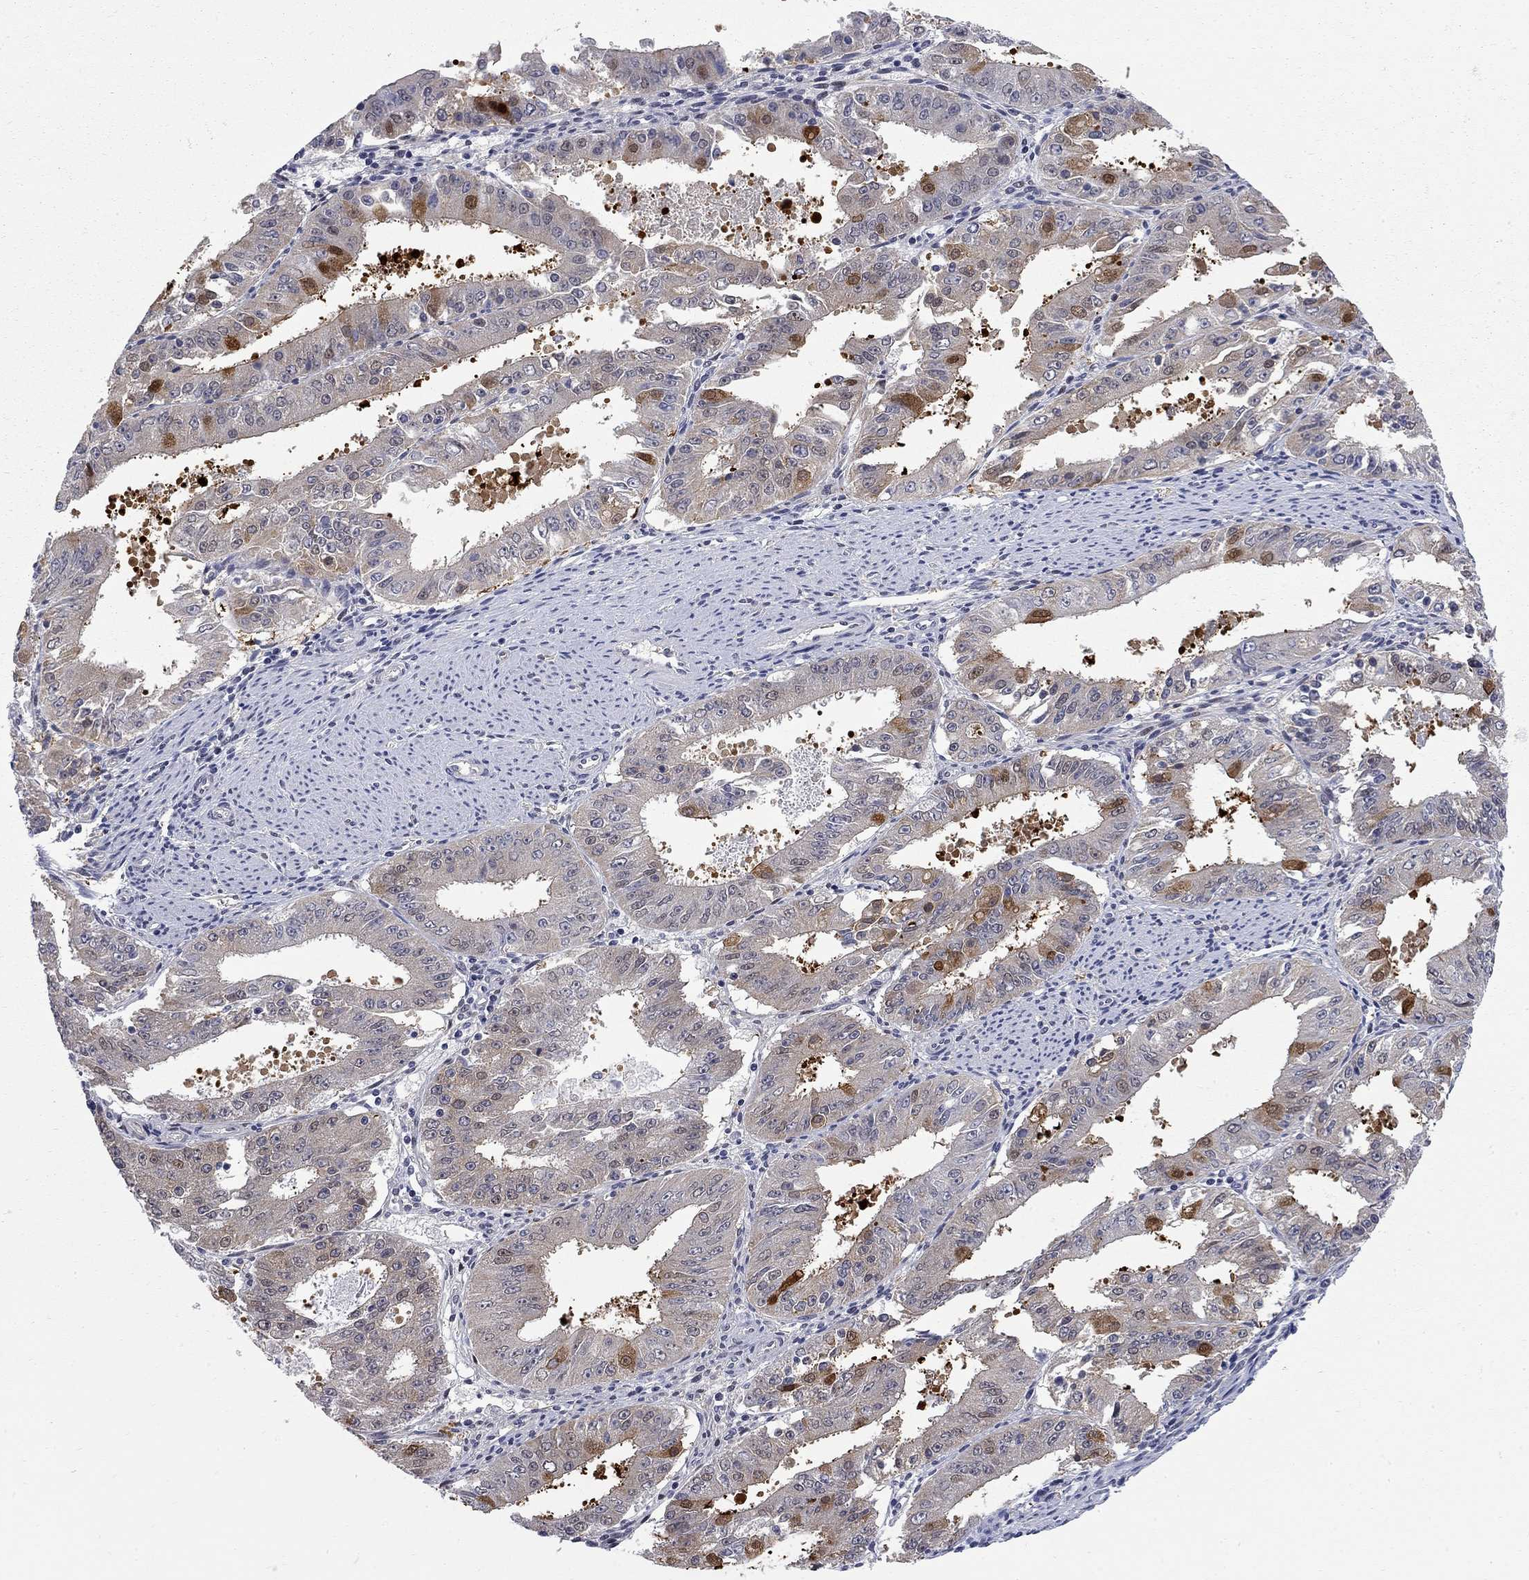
{"staining": {"intensity": "strong", "quantity": "<25%", "location": "cytoplasmic/membranous"}, "tissue": "ovarian cancer", "cell_type": "Tumor cells", "image_type": "cancer", "snomed": [{"axis": "morphology", "description": "Carcinoma, endometroid"}, {"axis": "topography", "description": "Ovary"}], "caption": "Protein expression by immunohistochemistry (IHC) displays strong cytoplasmic/membranous staining in about <25% of tumor cells in ovarian cancer. (DAB IHC, brown staining for protein, blue staining for nuclei).", "gene": "GALNT8", "patient": {"sex": "female", "age": 42}}